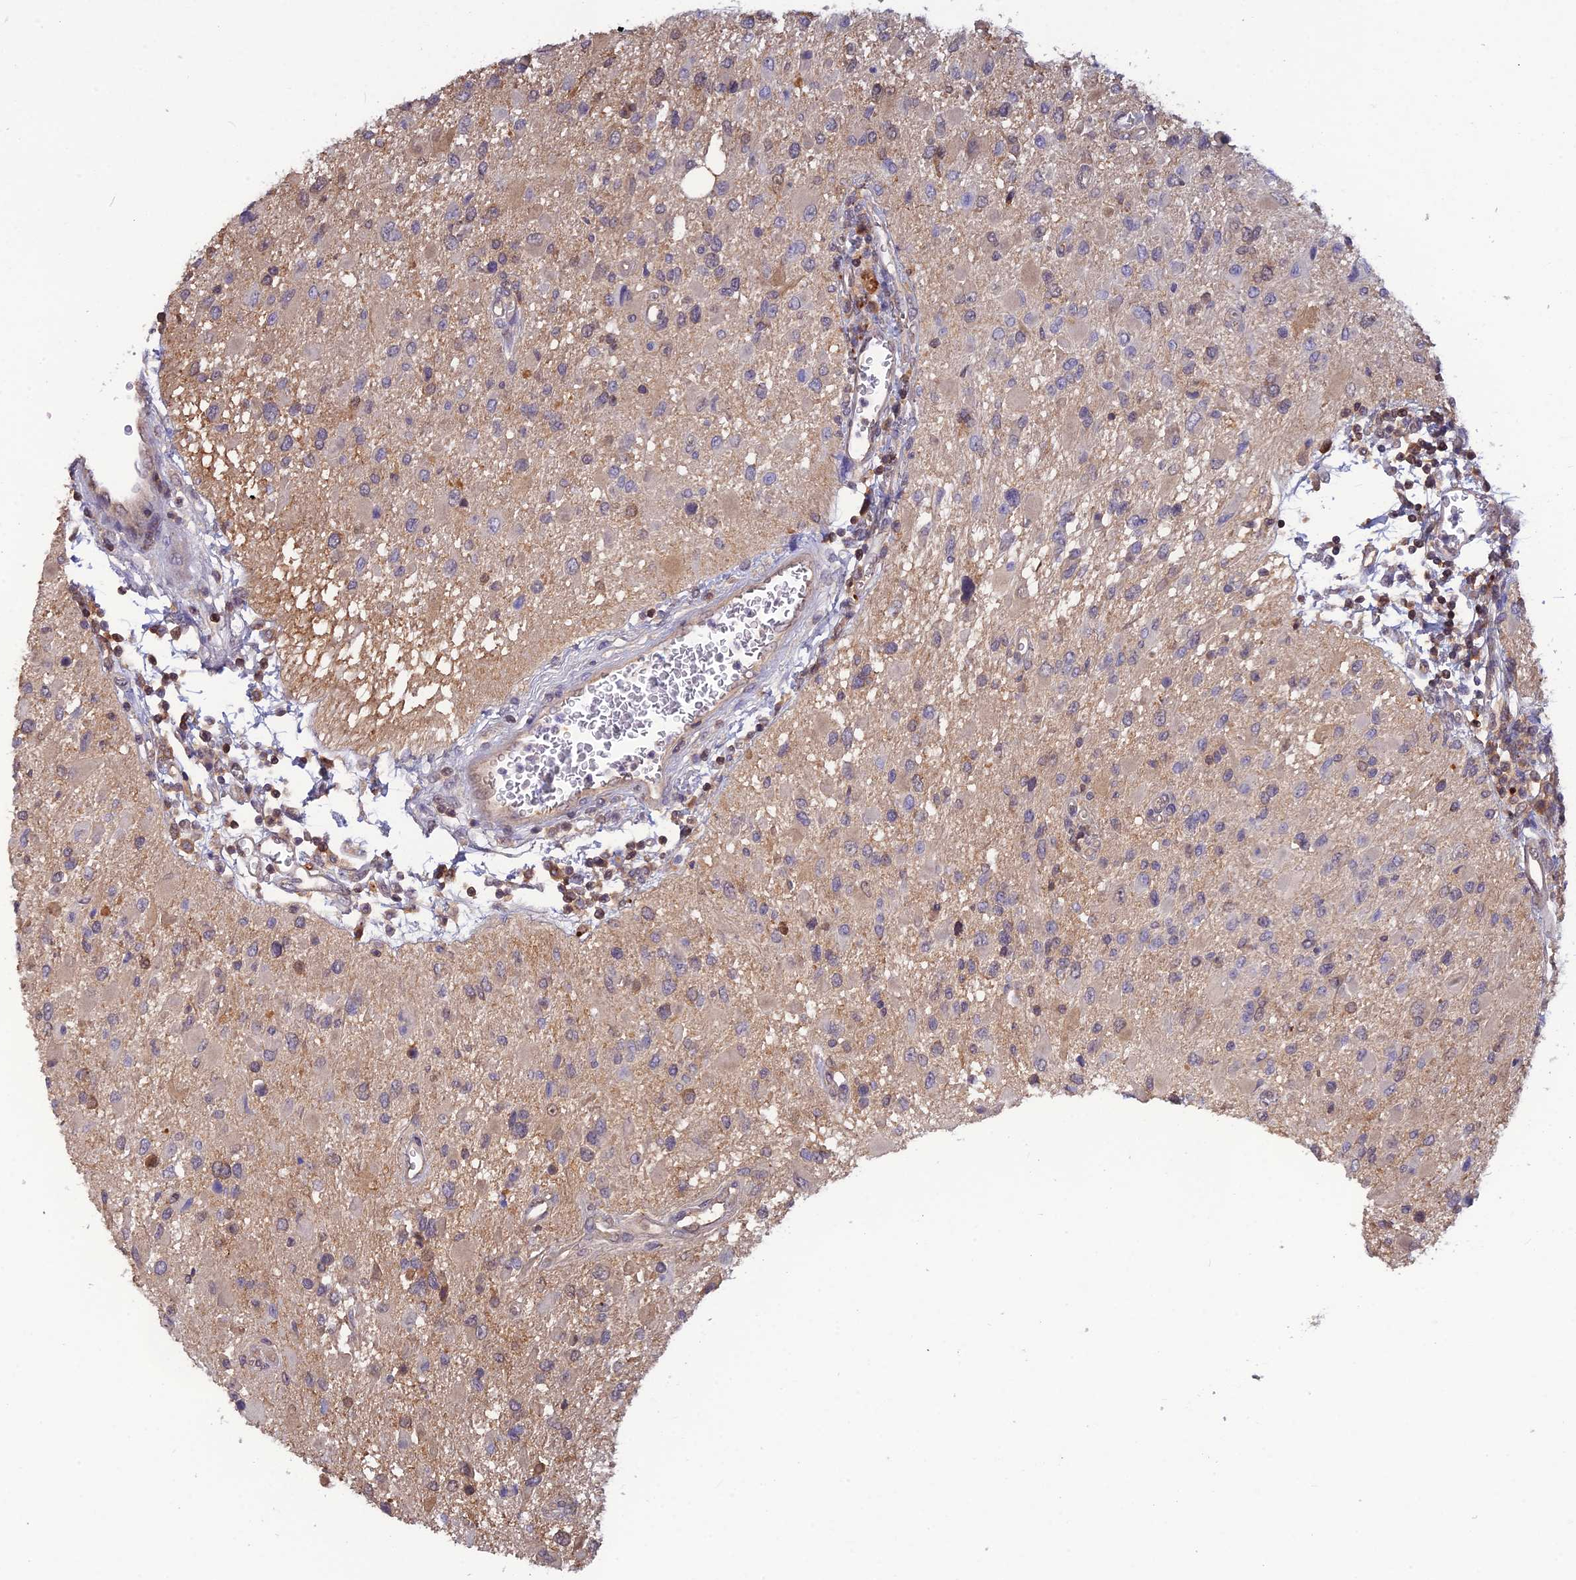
{"staining": {"intensity": "moderate", "quantity": "<25%", "location": "nuclear"}, "tissue": "glioma", "cell_type": "Tumor cells", "image_type": "cancer", "snomed": [{"axis": "morphology", "description": "Glioma, malignant, High grade"}, {"axis": "topography", "description": "Brain"}], "caption": "High-power microscopy captured an IHC micrograph of glioma, revealing moderate nuclear expression in approximately <25% of tumor cells. (Stains: DAB in brown, nuclei in blue, Microscopy: brightfield microscopy at high magnification).", "gene": "HINT1", "patient": {"sex": "male", "age": 53}}